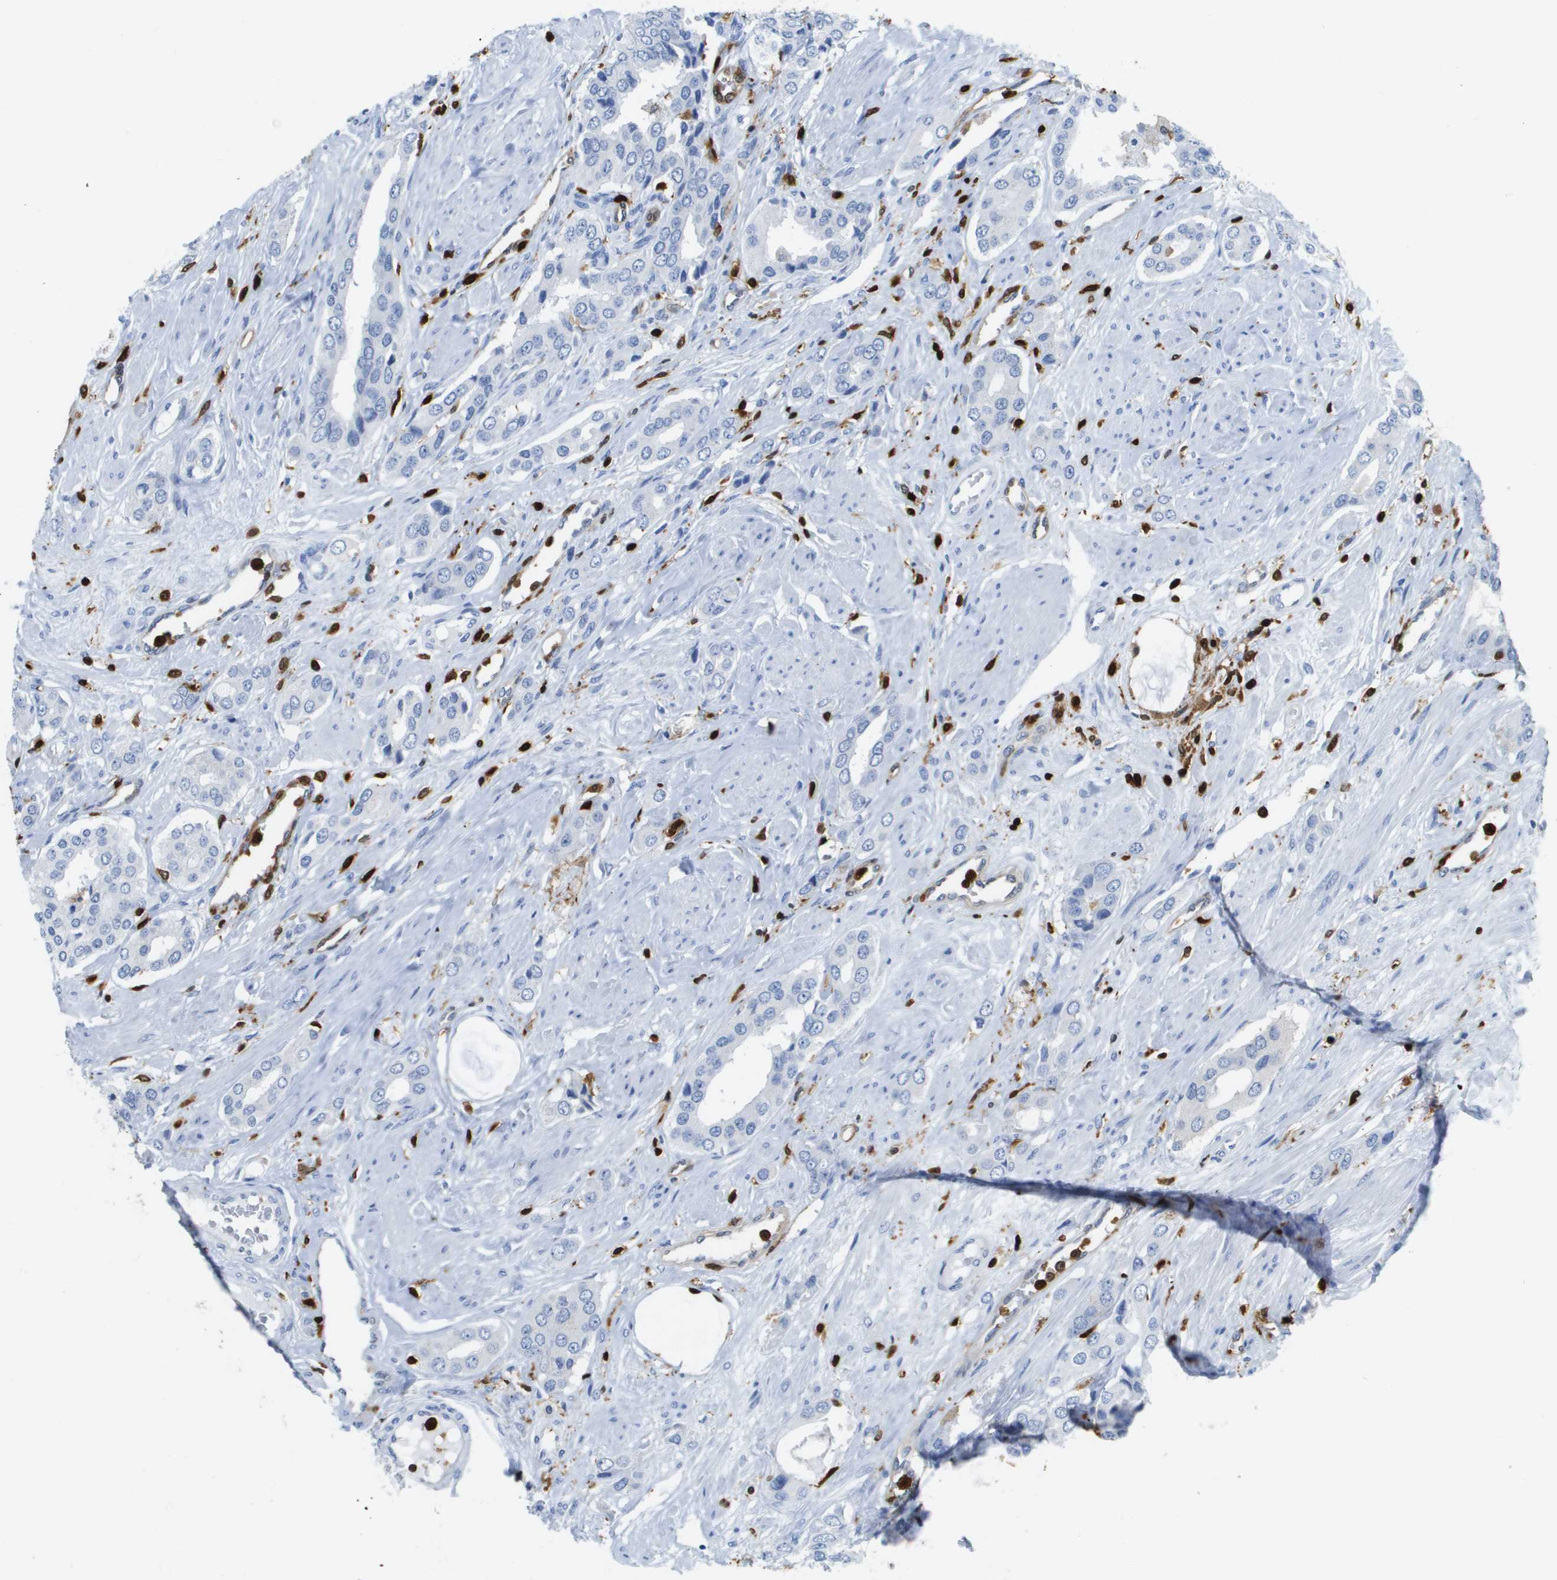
{"staining": {"intensity": "negative", "quantity": "none", "location": "none"}, "tissue": "prostate cancer", "cell_type": "Tumor cells", "image_type": "cancer", "snomed": [{"axis": "morphology", "description": "Adenocarcinoma, High grade"}, {"axis": "topography", "description": "Prostate"}], "caption": "Tumor cells are negative for protein expression in human prostate cancer.", "gene": "DOCK5", "patient": {"sex": "male", "age": 52}}